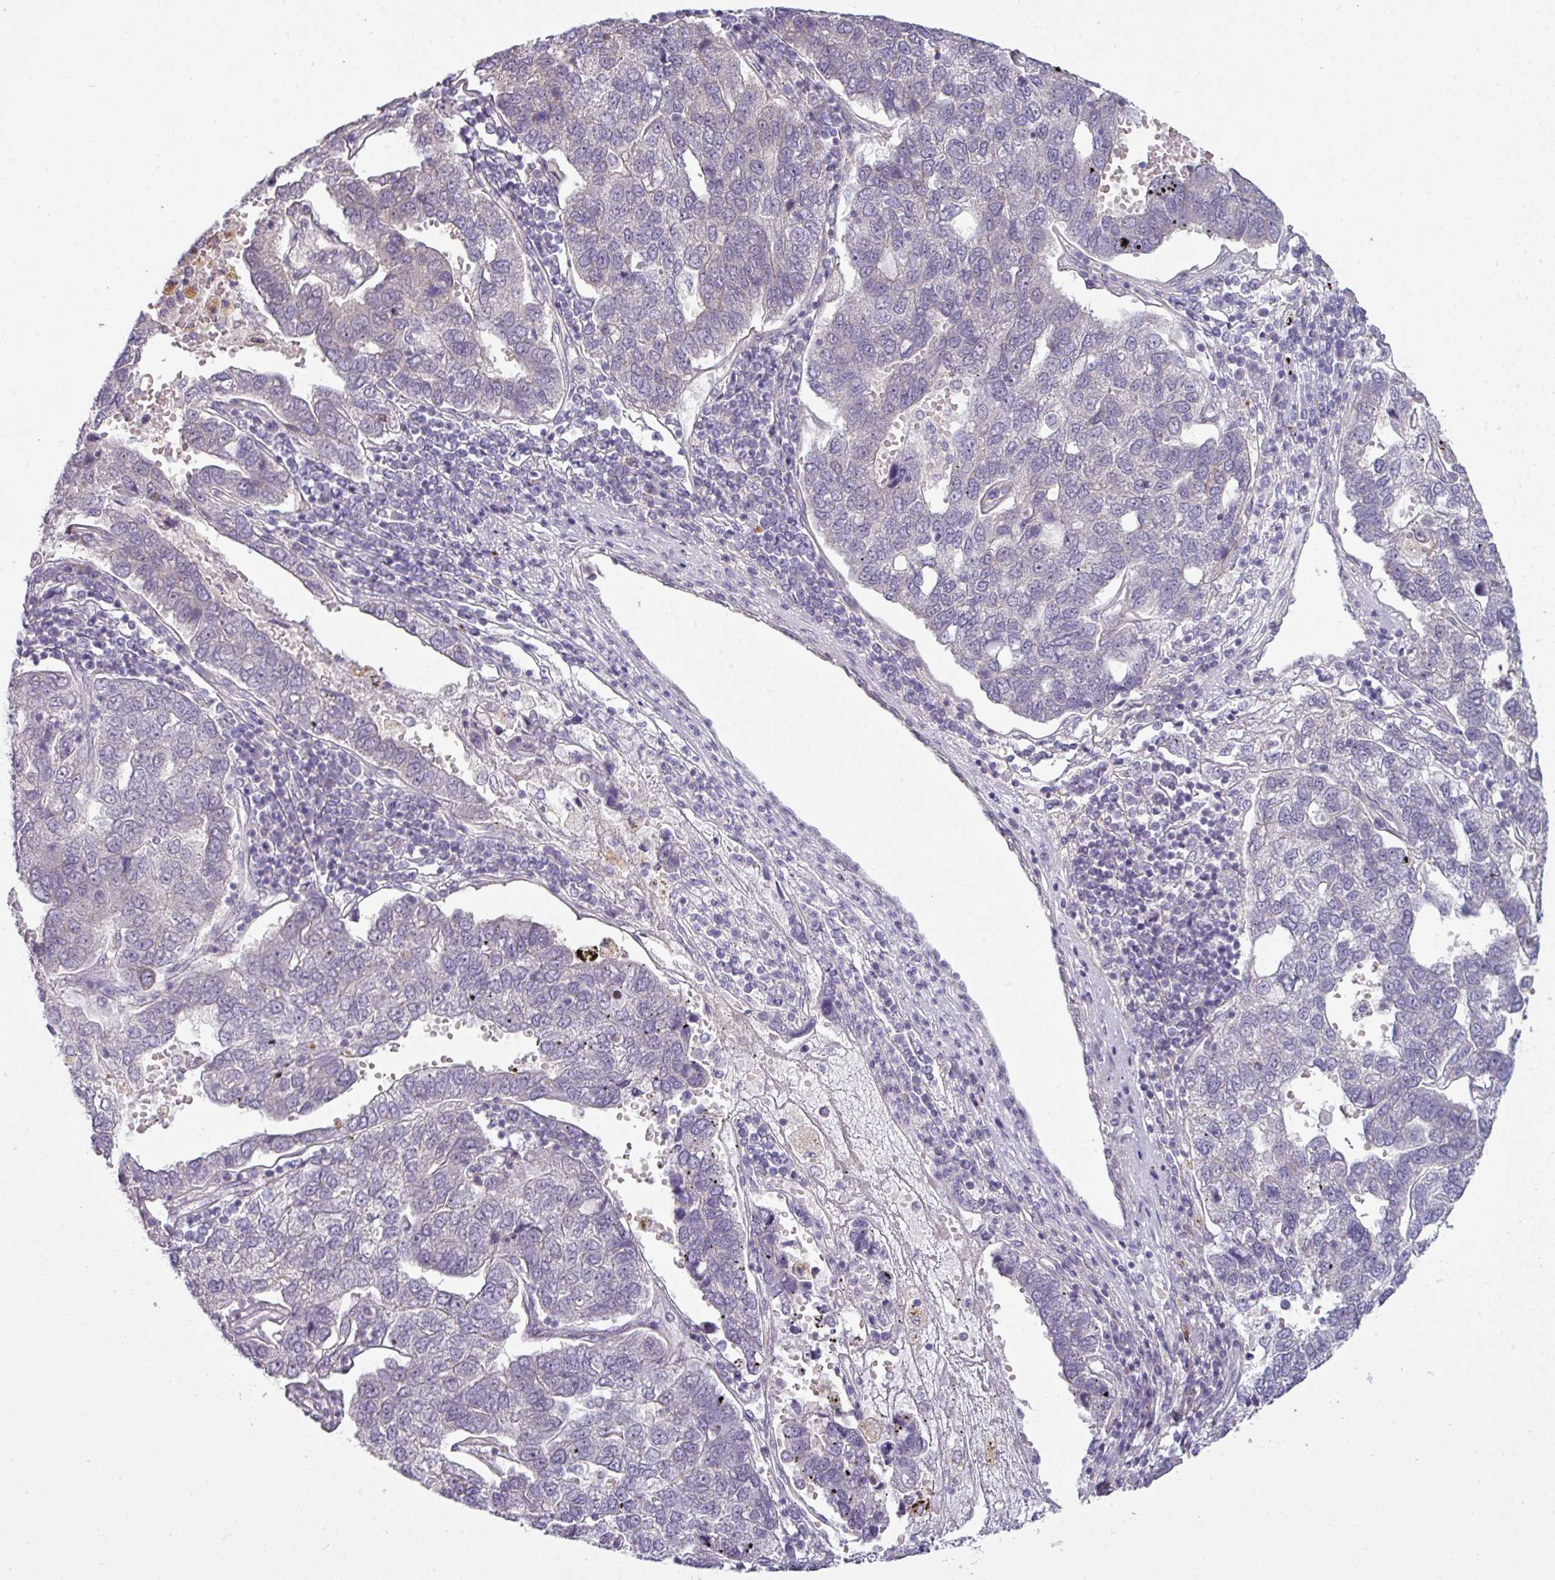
{"staining": {"intensity": "negative", "quantity": "none", "location": "none"}, "tissue": "pancreatic cancer", "cell_type": "Tumor cells", "image_type": "cancer", "snomed": [{"axis": "morphology", "description": "Adenocarcinoma, NOS"}, {"axis": "topography", "description": "Pancreas"}], "caption": "This image is of adenocarcinoma (pancreatic) stained with immunohistochemistry to label a protein in brown with the nuclei are counter-stained blue. There is no staining in tumor cells.", "gene": "C2orf16", "patient": {"sex": "female", "age": 61}}